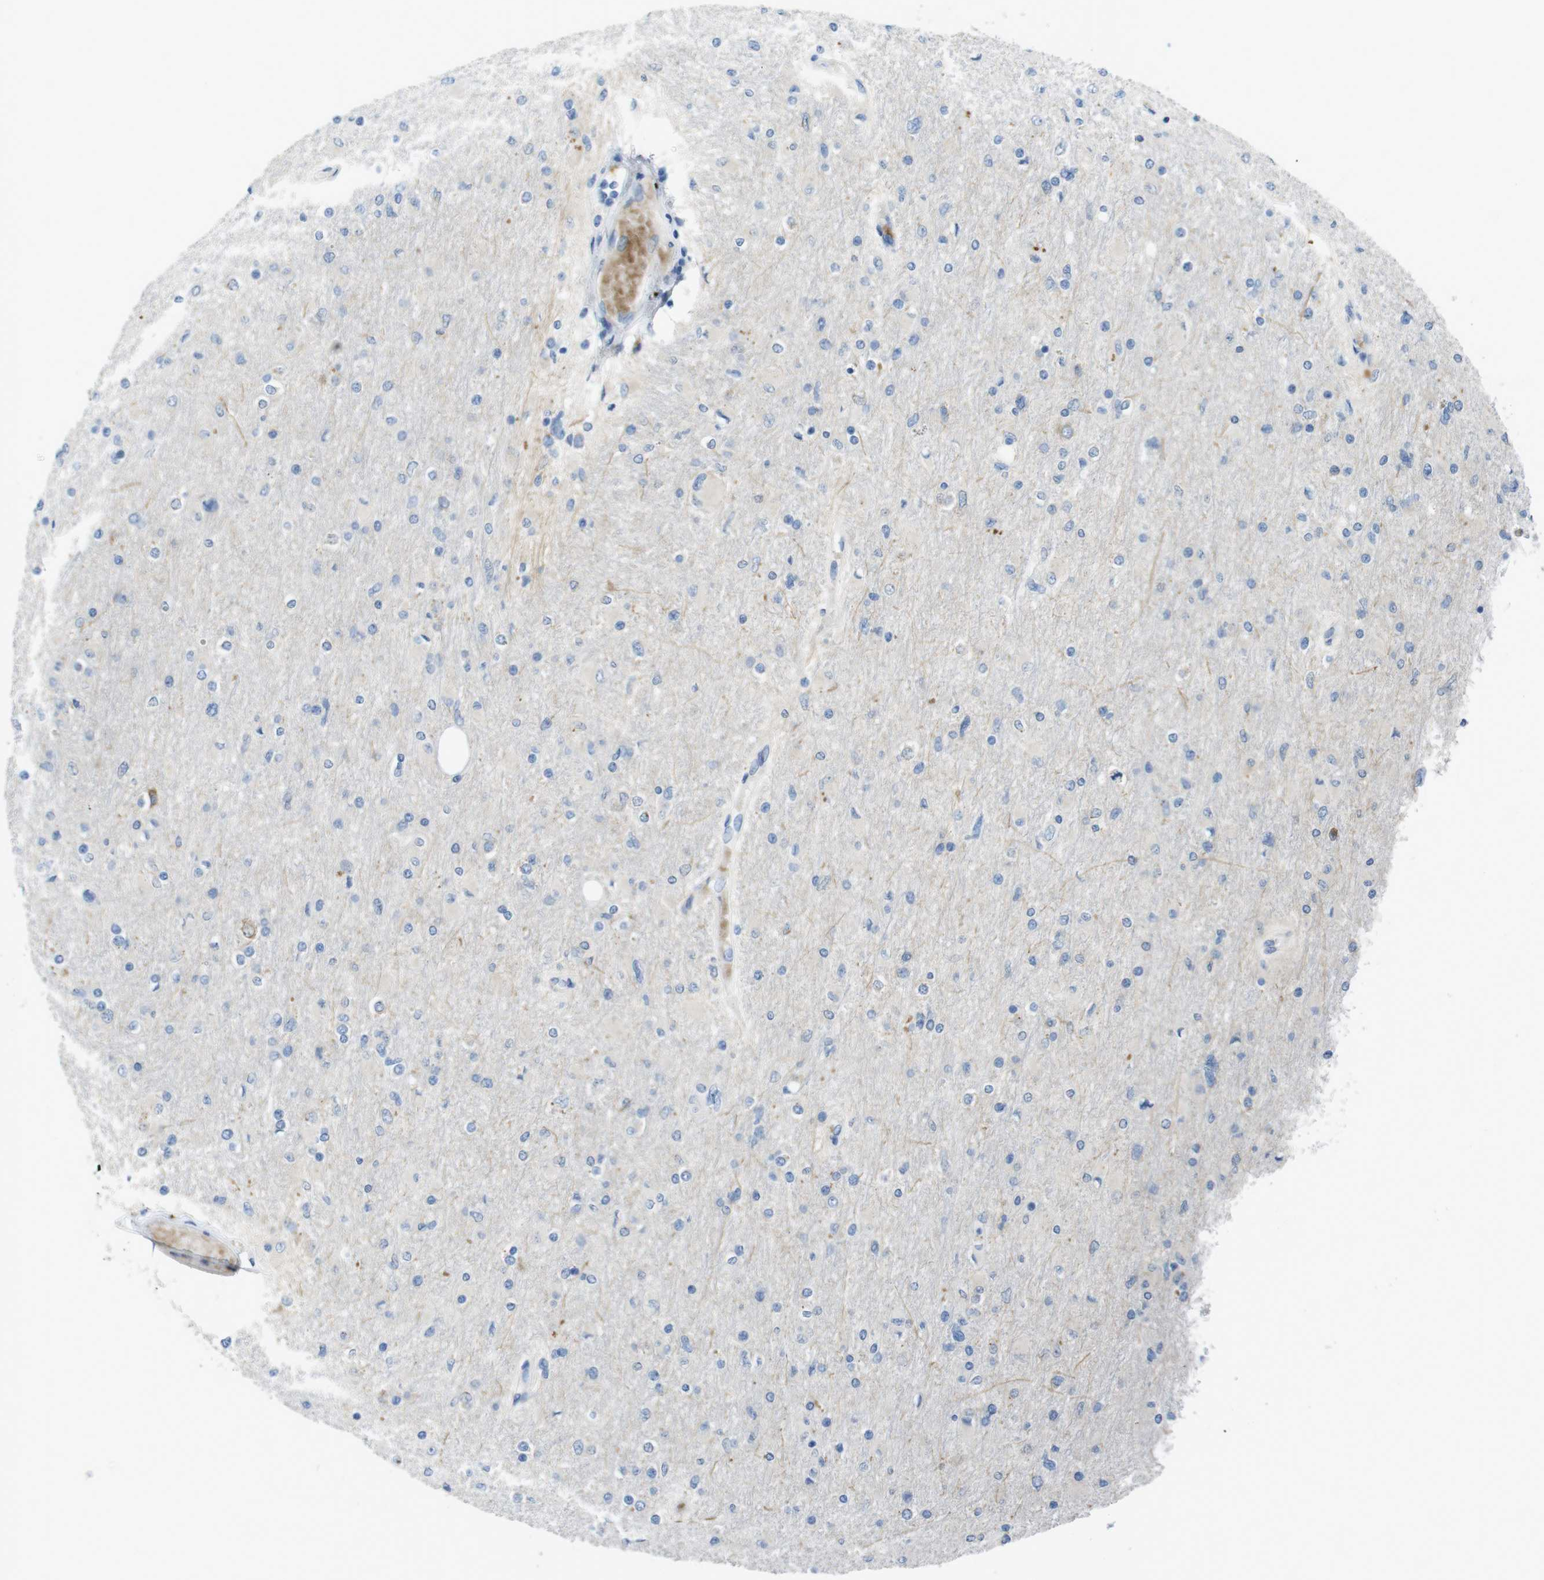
{"staining": {"intensity": "negative", "quantity": "none", "location": "none"}, "tissue": "glioma", "cell_type": "Tumor cells", "image_type": "cancer", "snomed": [{"axis": "morphology", "description": "Glioma, malignant, High grade"}, {"axis": "topography", "description": "Cerebral cortex"}], "caption": "IHC of malignant glioma (high-grade) reveals no positivity in tumor cells. Brightfield microscopy of immunohistochemistry stained with DAB (3,3'-diaminobenzidine) (brown) and hematoxylin (blue), captured at high magnification.", "gene": "TMEM234", "patient": {"sex": "female", "age": 36}}